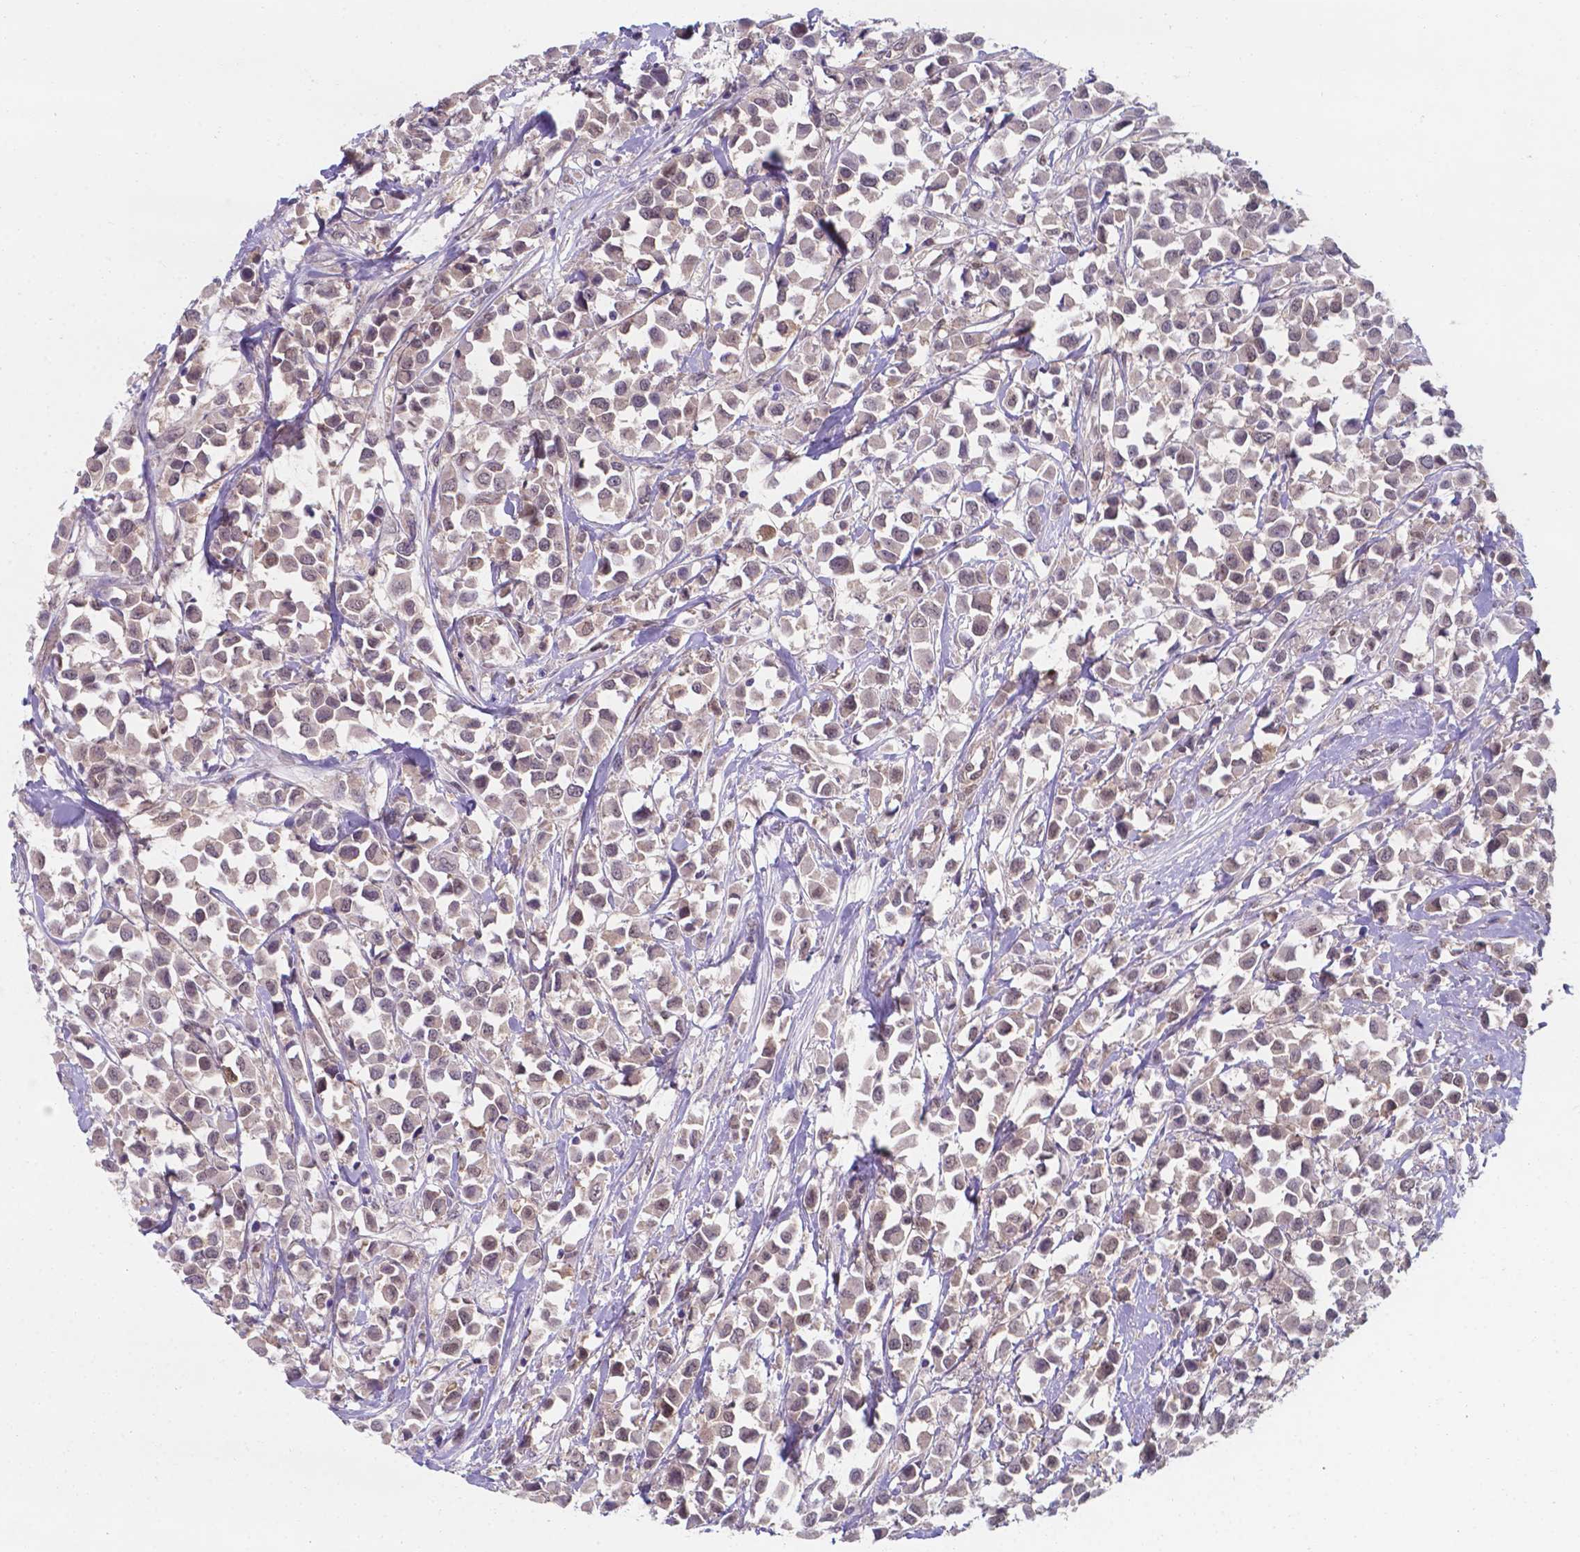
{"staining": {"intensity": "weak", "quantity": "25%-75%", "location": "nuclear"}, "tissue": "breast cancer", "cell_type": "Tumor cells", "image_type": "cancer", "snomed": [{"axis": "morphology", "description": "Duct carcinoma"}, {"axis": "topography", "description": "Breast"}], "caption": "A photomicrograph of human breast infiltrating ductal carcinoma stained for a protein reveals weak nuclear brown staining in tumor cells.", "gene": "UBE2E2", "patient": {"sex": "female", "age": 61}}